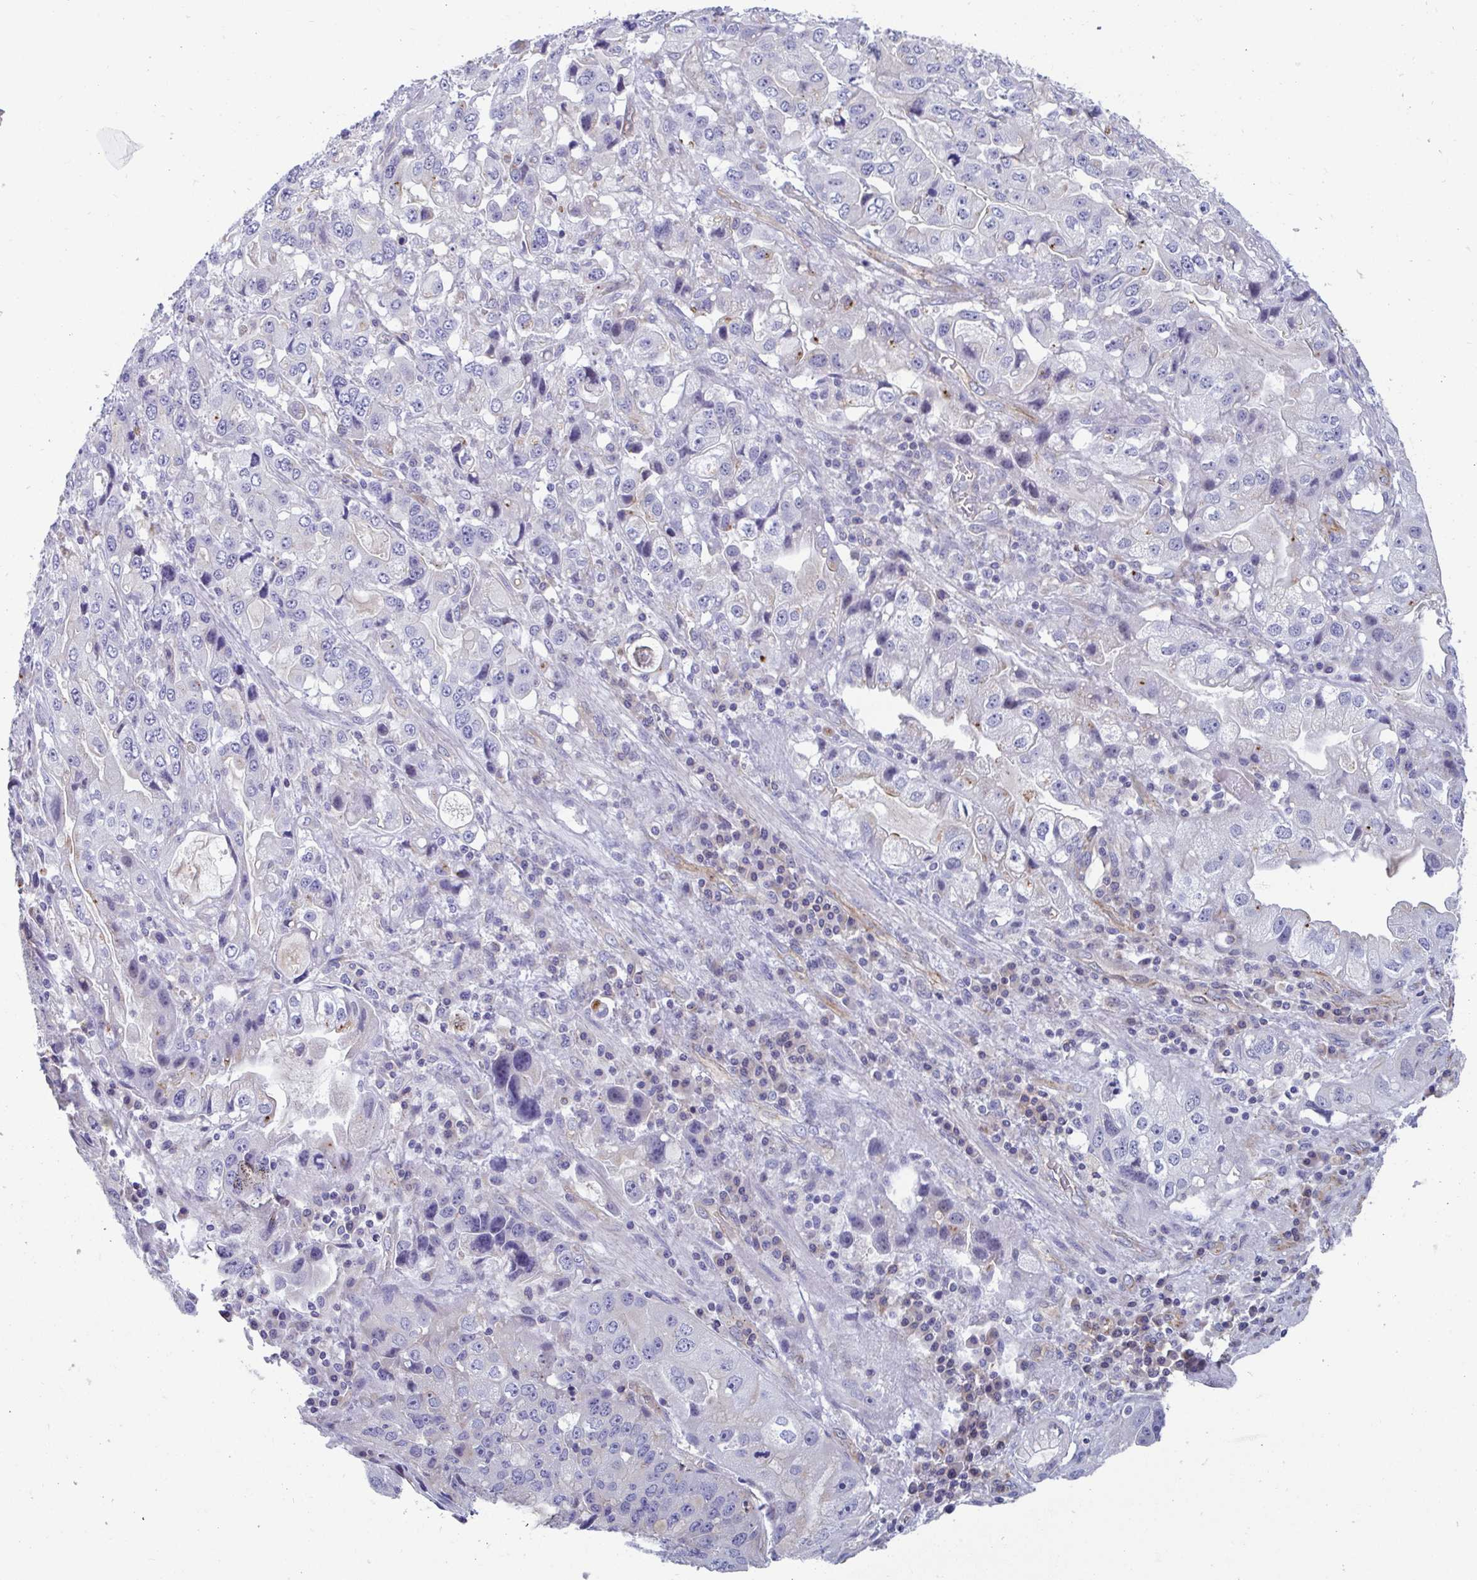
{"staining": {"intensity": "negative", "quantity": "none", "location": "none"}, "tissue": "stomach cancer", "cell_type": "Tumor cells", "image_type": "cancer", "snomed": [{"axis": "morphology", "description": "Adenocarcinoma, NOS"}, {"axis": "topography", "description": "Stomach, lower"}], "caption": "Stomach cancer (adenocarcinoma) was stained to show a protein in brown. There is no significant staining in tumor cells.", "gene": "SLC9A6", "patient": {"sex": "female", "age": 93}}